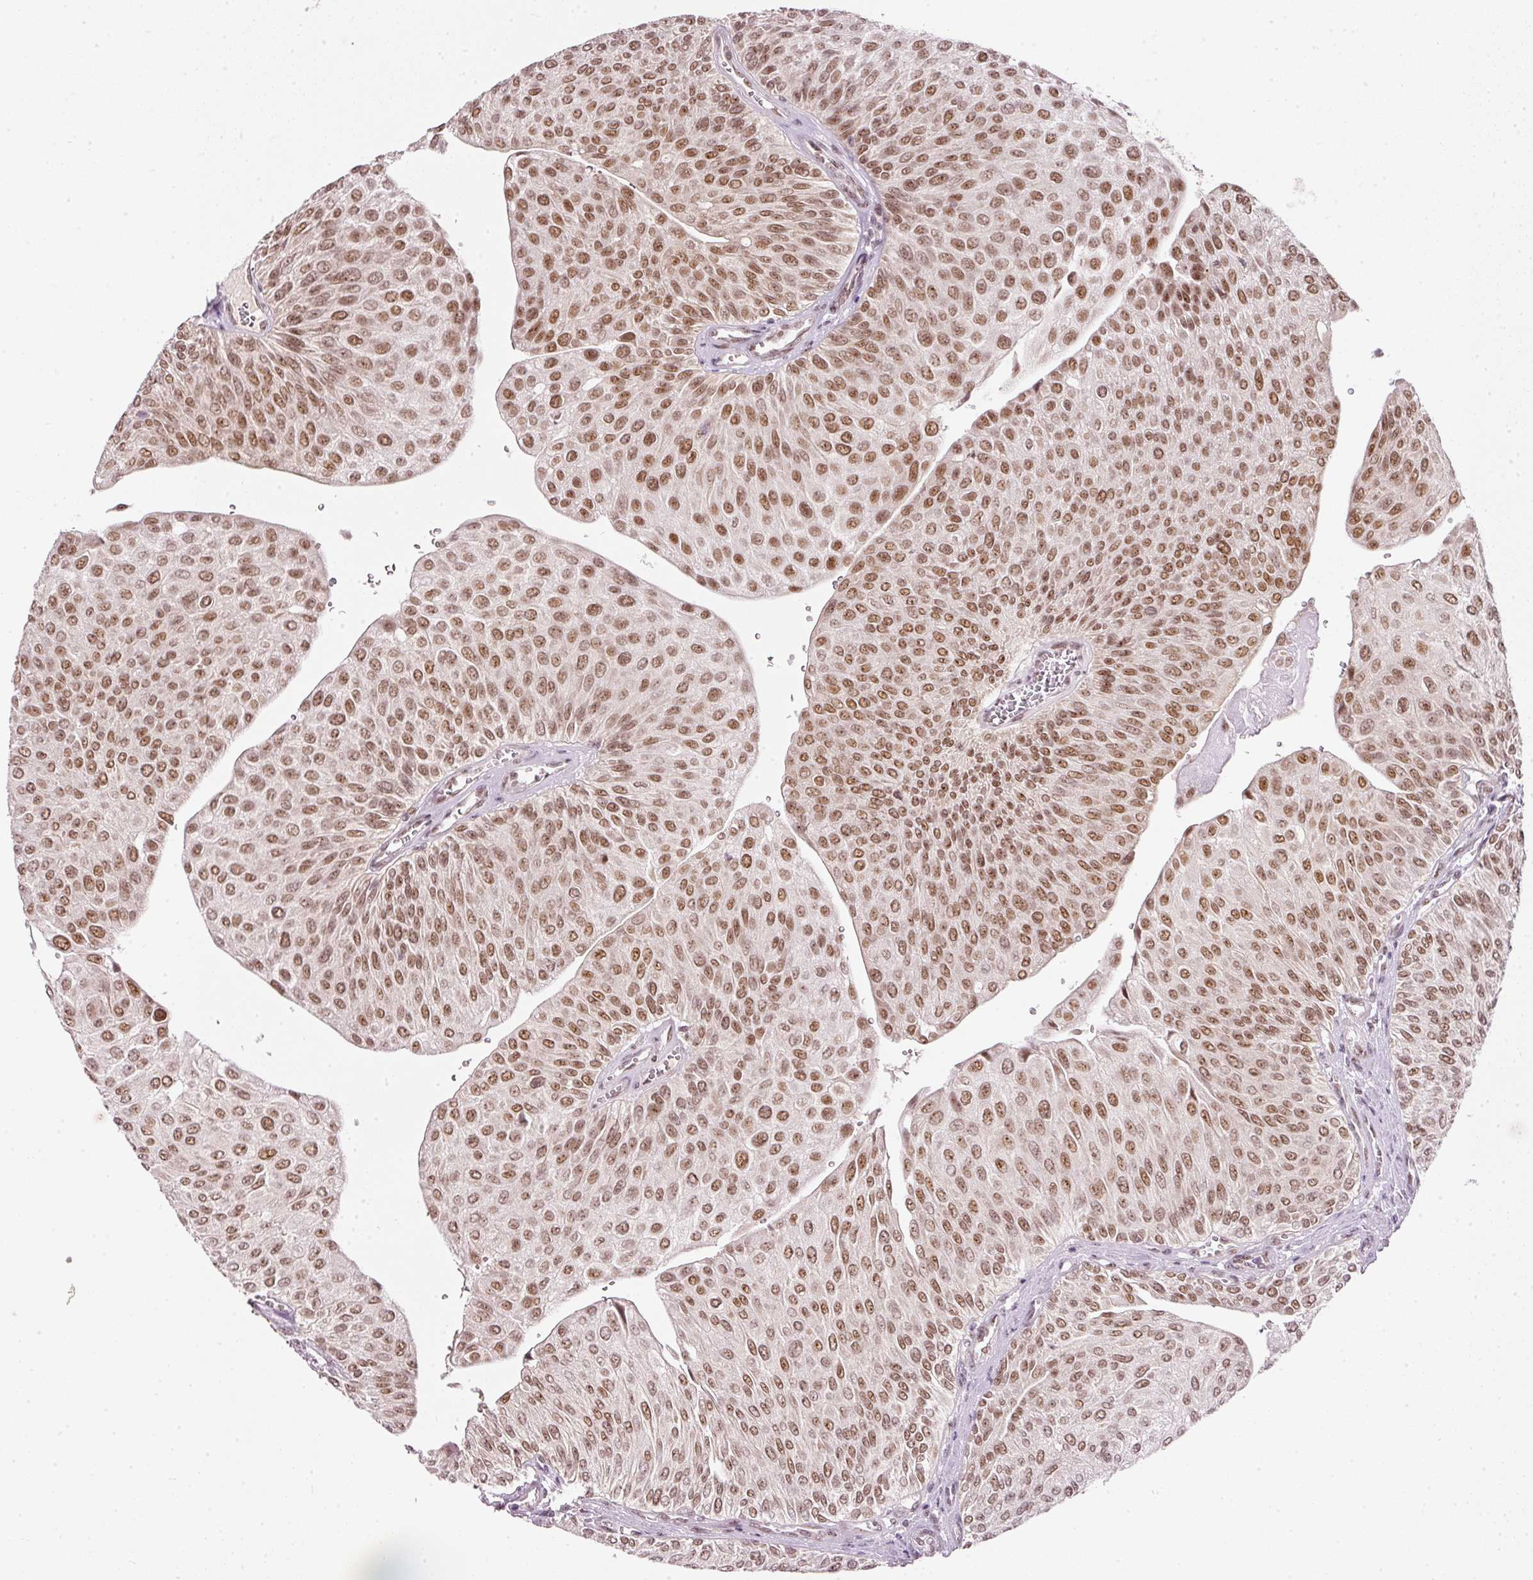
{"staining": {"intensity": "moderate", "quantity": ">75%", "location": "nuclear"}, "tissue": "urothelial cancer", "cell_type": "Tumor cells", "image_type": "cancer", "snomed": [{"axis": "morphology", "description": "Urothelial carcinoma, NOS"}, {"axis": "topography", "description": "Urinary bladder"}], "caption": "DAB immunohistochemical staining of urothelial cancer shows moderate nuclear protein staining in approximately >75% of tumor cells. (Stains: DAB in brown, nuclei in blue, Microscopy: brightfield microscopy at high magnification).", "gene": "FSTL3", "patient": {"sex": "male", "age": 67}}